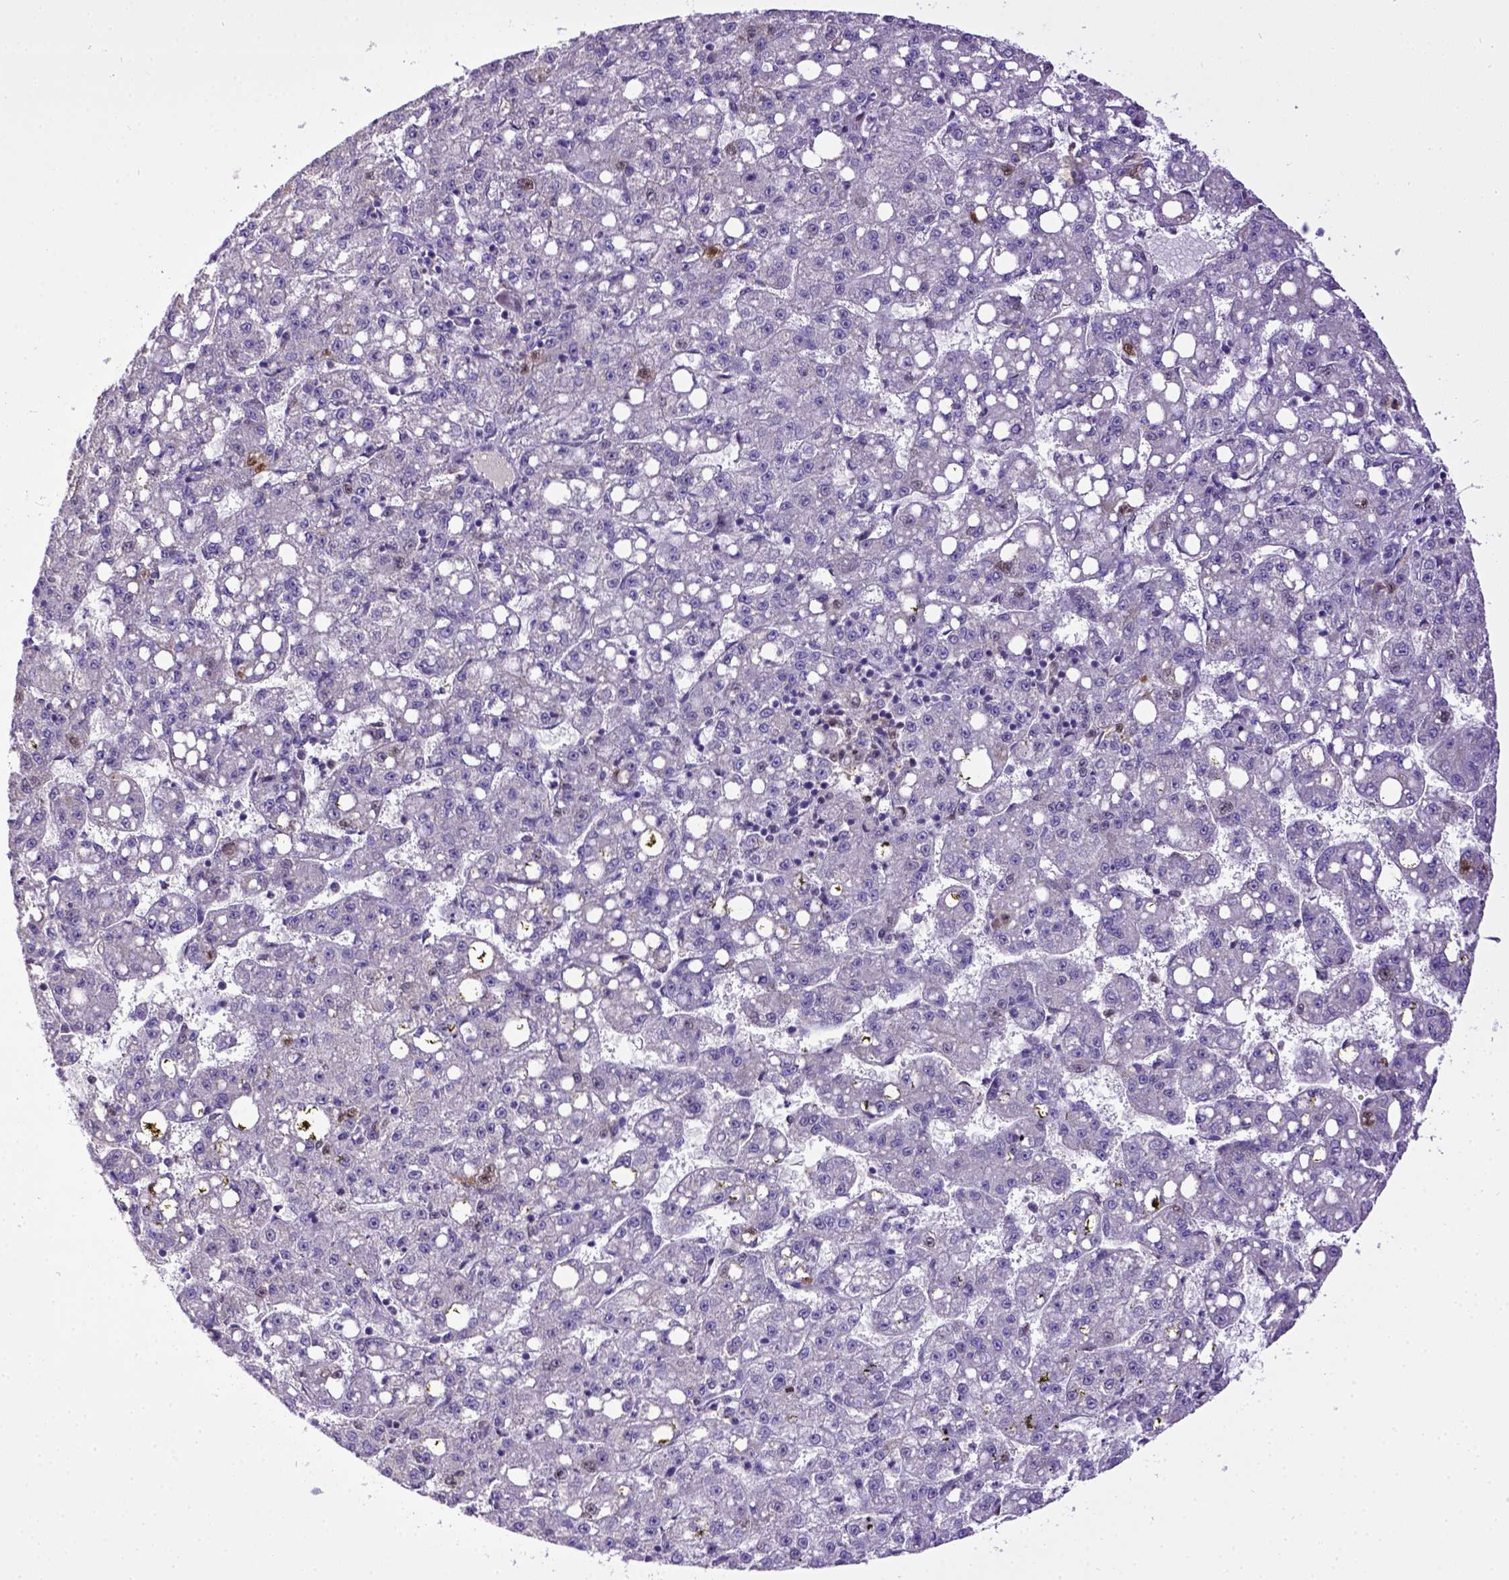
{"staining": {"intensity": "negative", "quantity": "none", "location": "none"}, "tissue": "liver cancer", "cell_type": "Tumor cells", "image_type": "cancer", "snomed": [{"axis": "morphology", "description": "Carcinoma, Hepatocellular, NOS"}, {"axis": "topography", "description": "Liver"}], "caption": "High power microscopy histopathology image of an immunohistochemistry (IHC) micrograph of hepatocellular carcinoma (liver), revealing no significant positivity in tumor cells. (DAB immunohistochemistry (IHC) with hematoxylin counter stain).", "gene": "CDKN1A", "patient": {"sex": "female", "age": 65}}